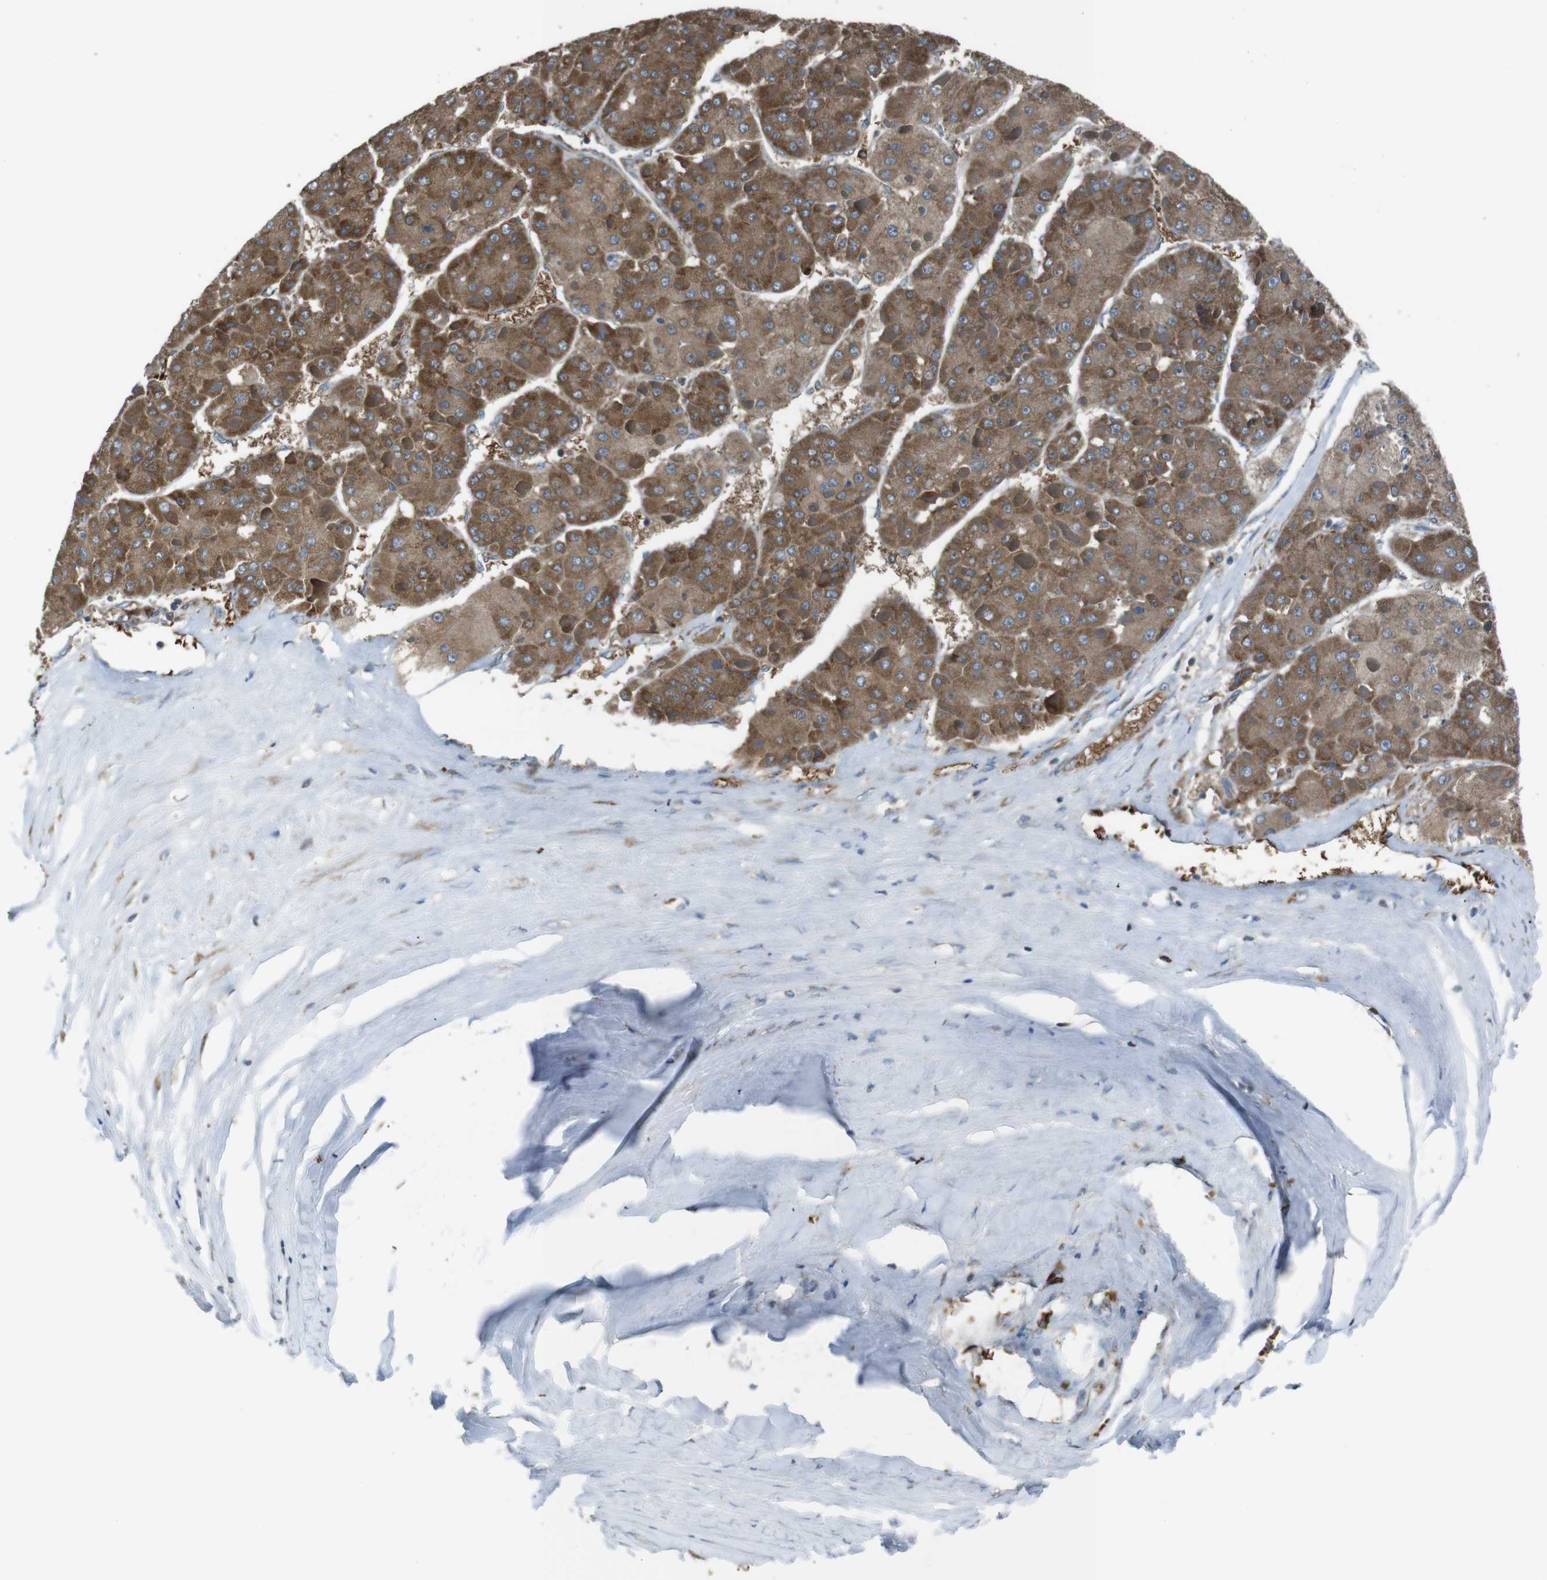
{"staining": {"intensity": "moderate", "quantity": ">75%", "location": "cytoplasmic/membranous"}, "tissue": "liver cancer", "cell_type": "Tumor cells", "image_type": "cancer", "snomed": [{"axis": "morphology", "description": "Carcinoma, Hepatocellular, NOS"}, {"axis": "topography", "description": "Liver"}], "caption": "Liver cancer stained with IHC demonstrates moderate cytoplasmic/membranous expression in approximately >75% of tumor cells. Immunohistochemistry stains the protein of interest in brown and the nuclei are stained blue.", "gene": "SSR3", "patient": {"sex": "female", "age": 73}}